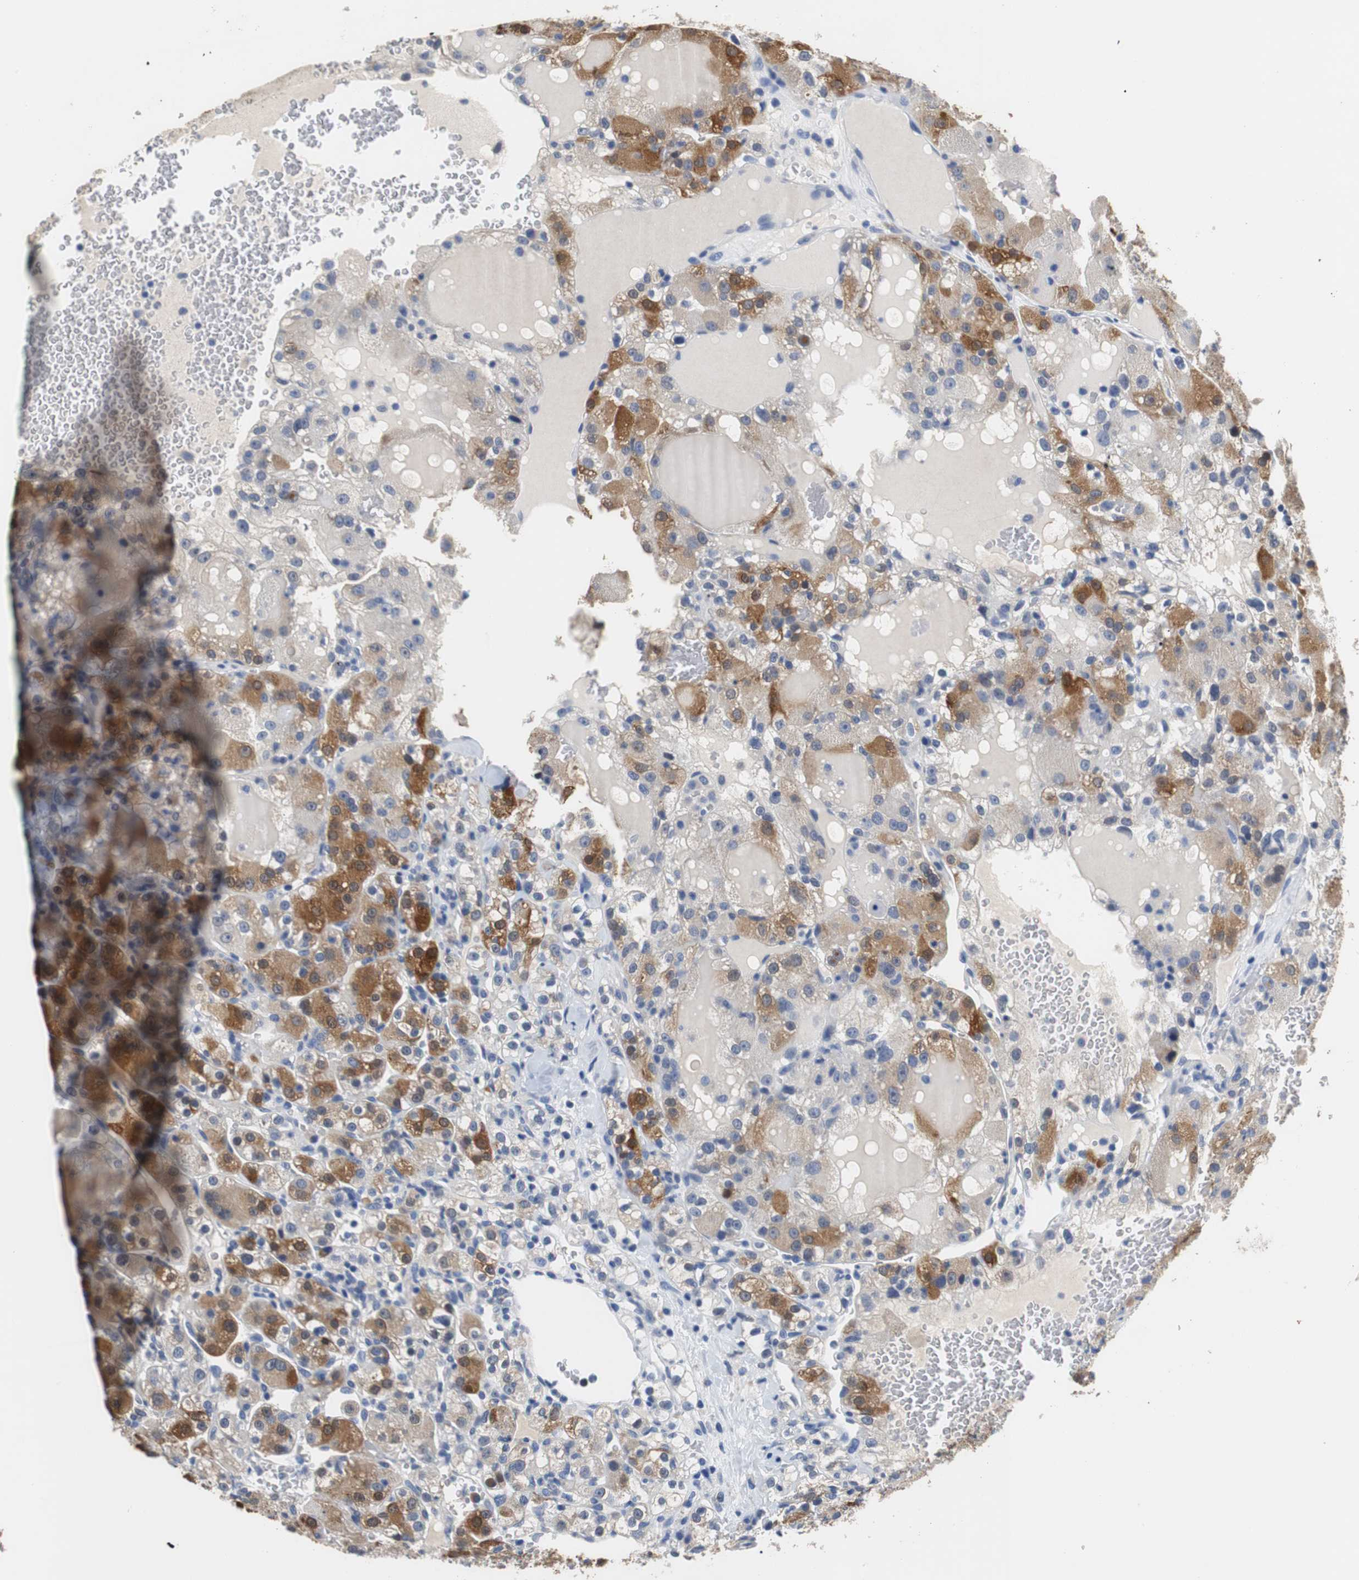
{"staining": {"intensity": "strong", "quantity": "25%-75%", "location": "cytoplasmic/membranous"}, "tissue": "renal cancer", "cell_type": "Tumor cells", "image_type": "cancer", "snomed": [{"axis": "morphology", "description": "Normal tissue, NOS"}, {"axis": "morphology", "description": "Adenocarcinoma, NOS"}, {"axis": "topography", "description": "Kidney"}], "caption": "There is high levels of strong cytoplasmic/membranous expression in tumor cells of adenocarcinoma (renal), as demonstrated by immunohistochemical staining (brown color).", "gene": "PCK1", "patient": {"sex": "male", "age": 61}}